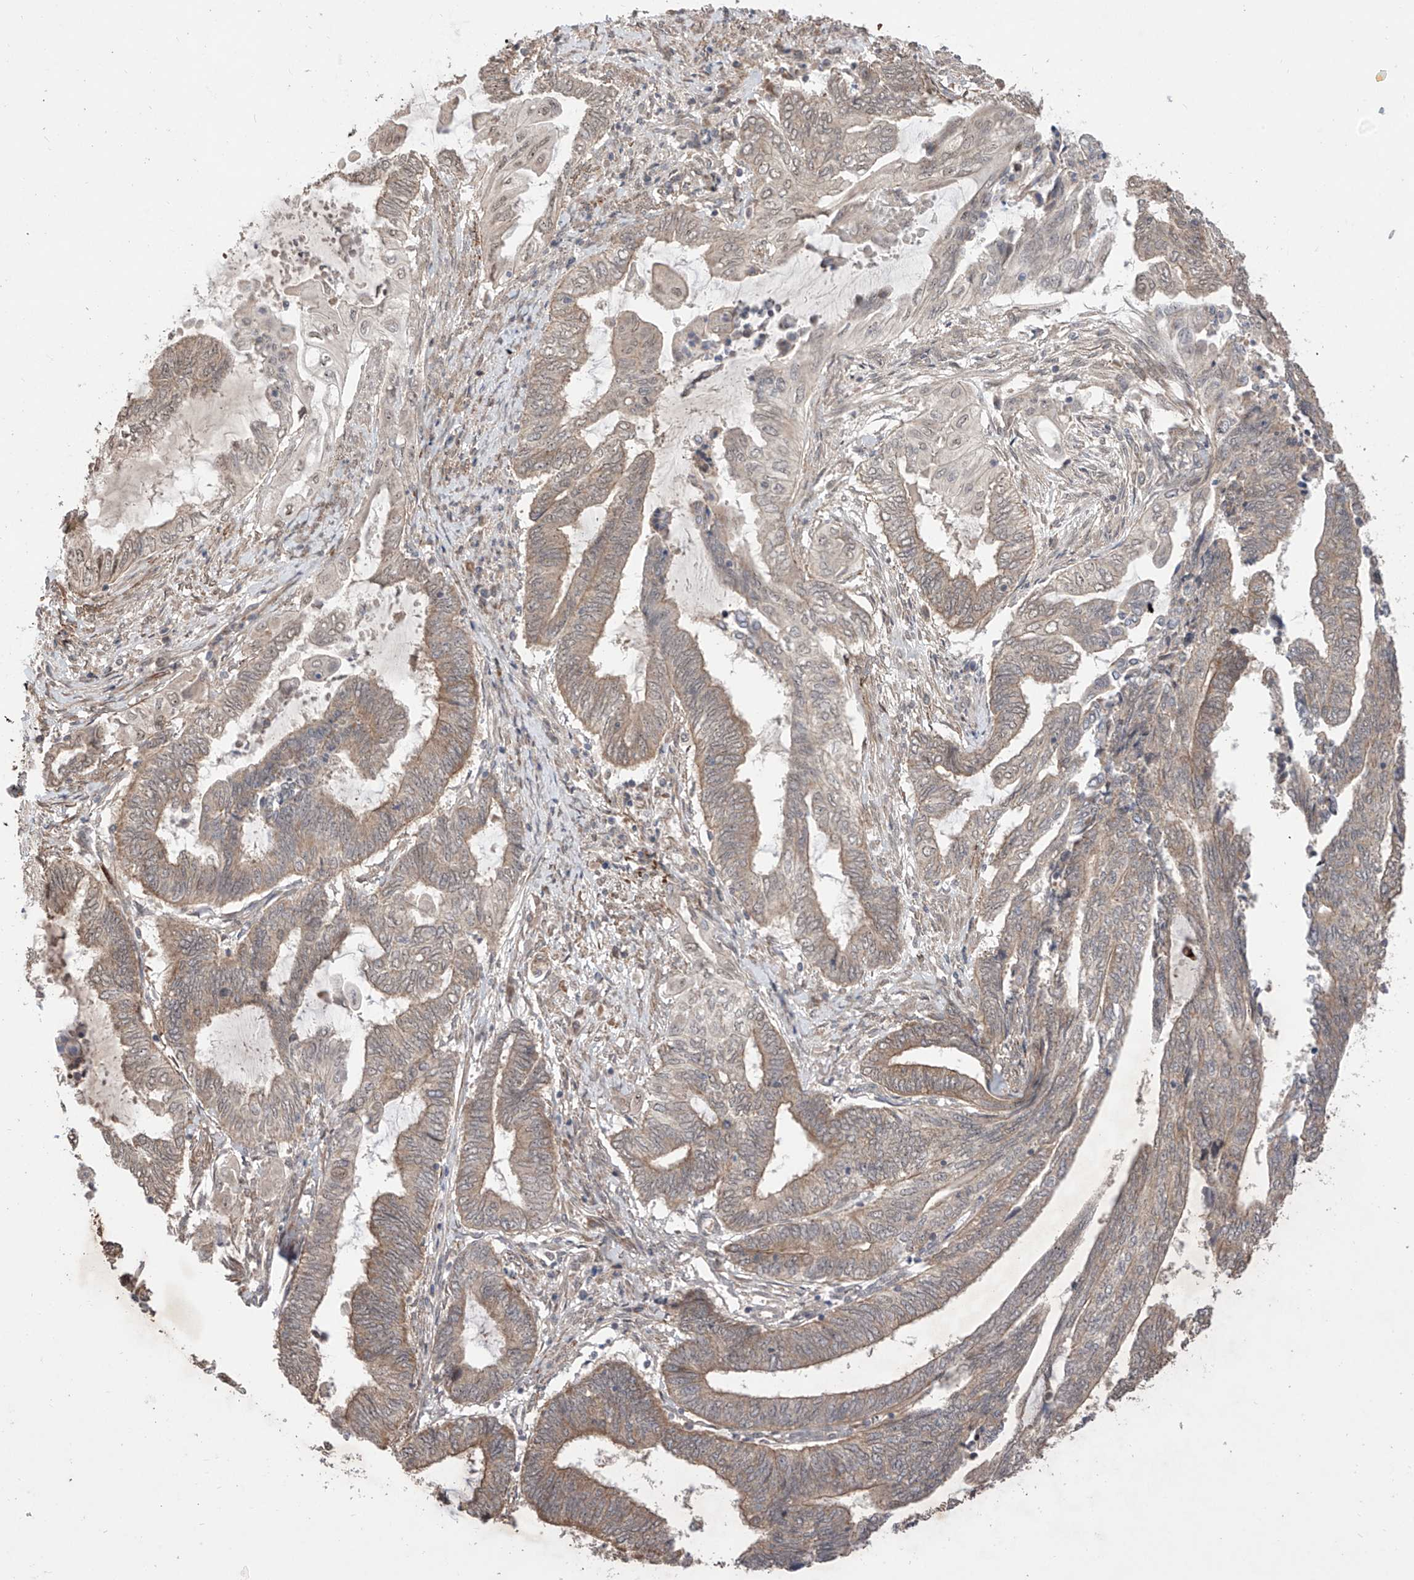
{"staining": {"intensity": "moderate", "quantity": "25%-75%", "location": "cytoplasmic/membranous"}, "tissue": "endometrial cancer", "cell_type": "Tumor cells", "image_type": "cancer", "snomed": [{"axis": "morphology", "description": "Adenocarcinoma, NOS"}, {"axis": "topography", "description": "Uterus"}, {"axis": "topography", "description": "Endometrium"}], "caption": "Tumor cells reveal medium levels of moderate cytoplasmic/membranous expression in about 25%-75% of cells in endometrial cancer (adenocarcinoma). (DAB IHC with brightfield microscopy, high magnification).", "gene": "LATS1", "patient": {"sex": "female", "age": 70}}